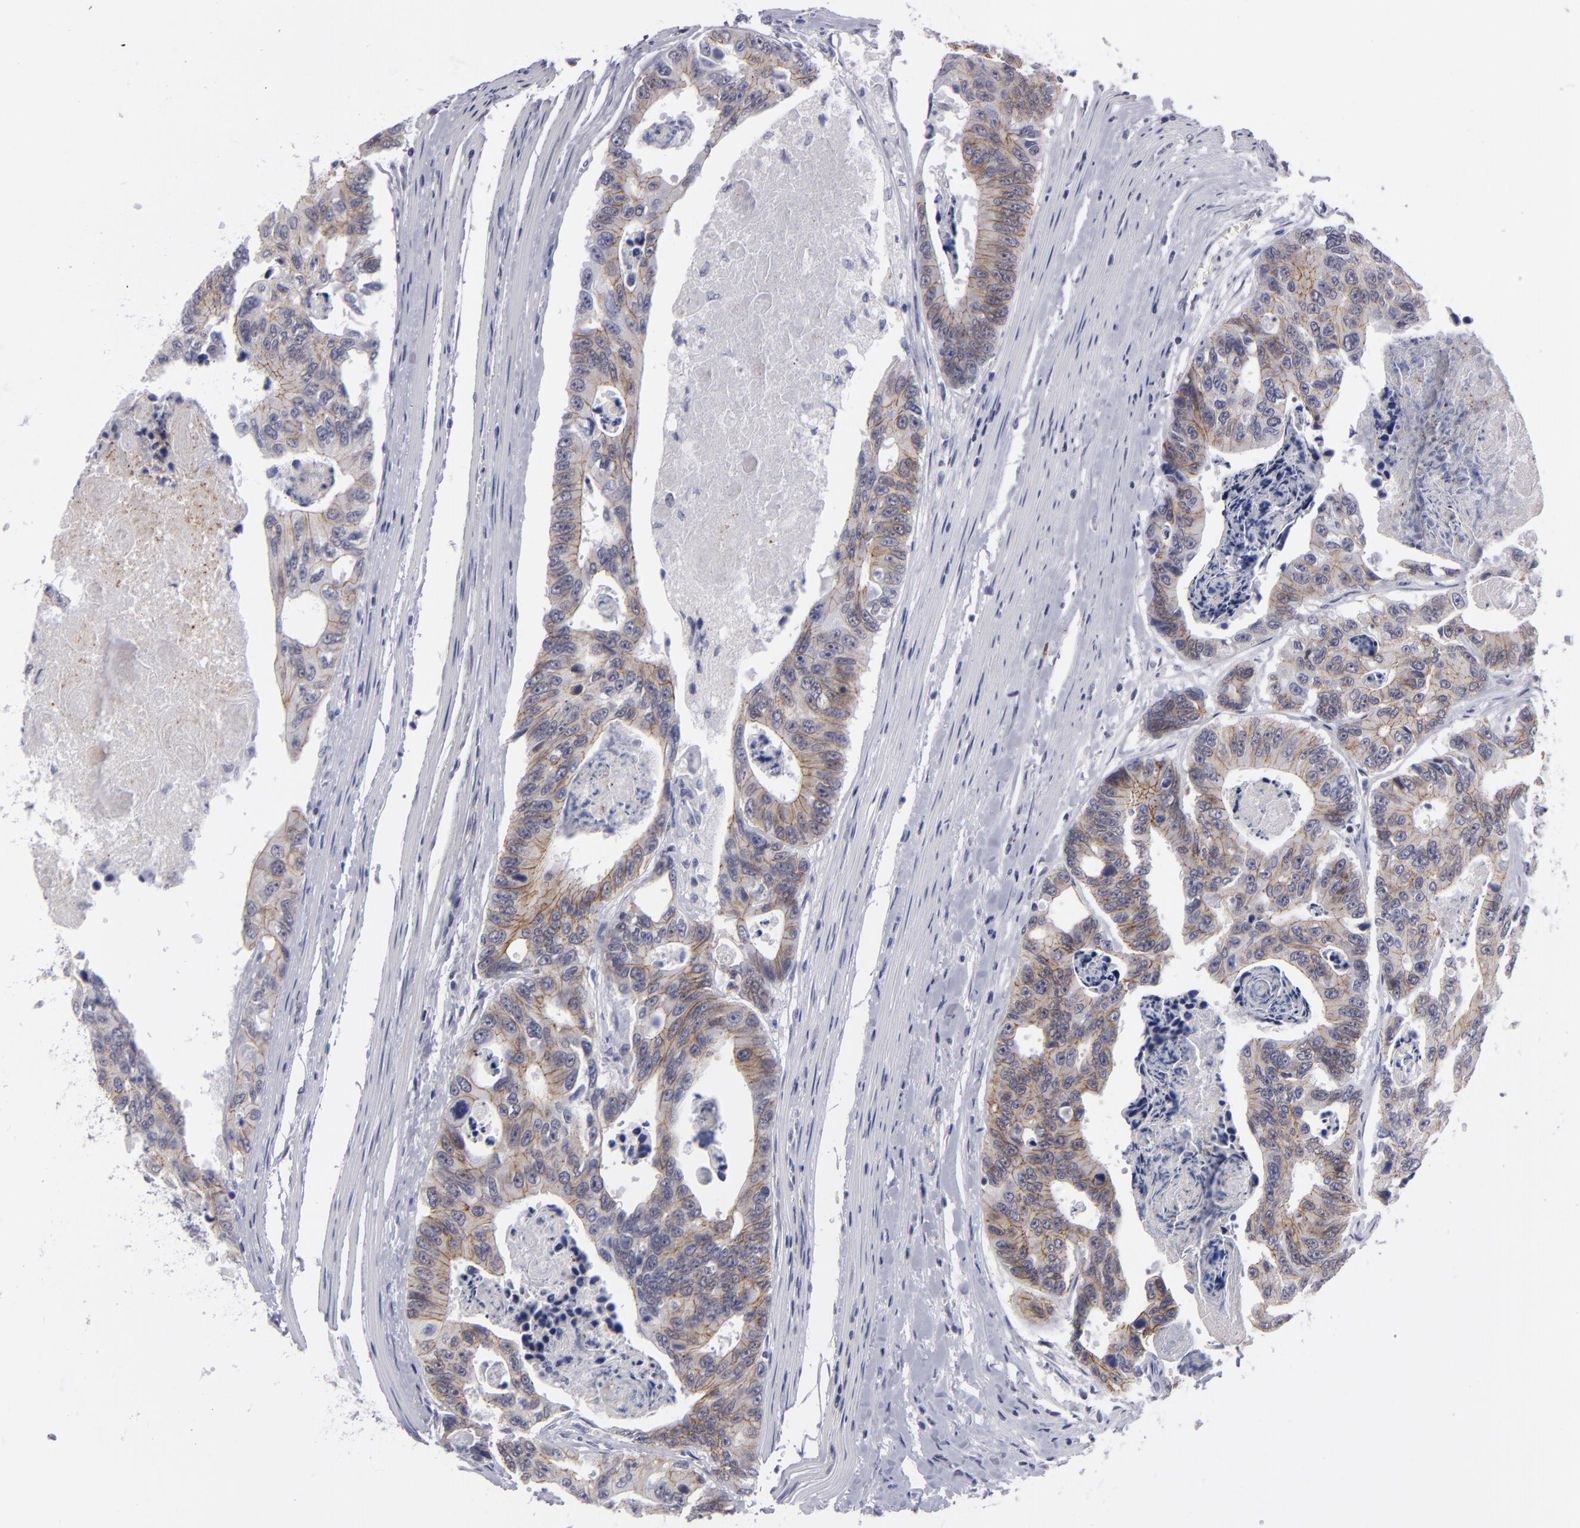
{"staining": {"intensity": "weak", "quantity": "25%-75%", "location": "cytoplasmic/membranous"}, "tissue": "colorectal cancer", "cell_type": "Tumor cells", "image_type": "cancer", "snomed": [{"axis": "morphology", "description": "Adenocarcinoma, NOS"}, {"axis": "topography", "description": "Colon"}], "caption": "Immunohistochemistry staining of adenocarcinoma (colorectal), which exhibits low levels of weak cytoplasmic/membranous staining in approximately 25%-75% of tumor cells indicating weak cytoplasmic/membranous protein staining. The staining was performed using DAB (brown) for protein detection and nuclei were counterstained in hematoxylin (blue).", "gene": "CTNNB1", "patient": {"sex": "female", "age": 86}}